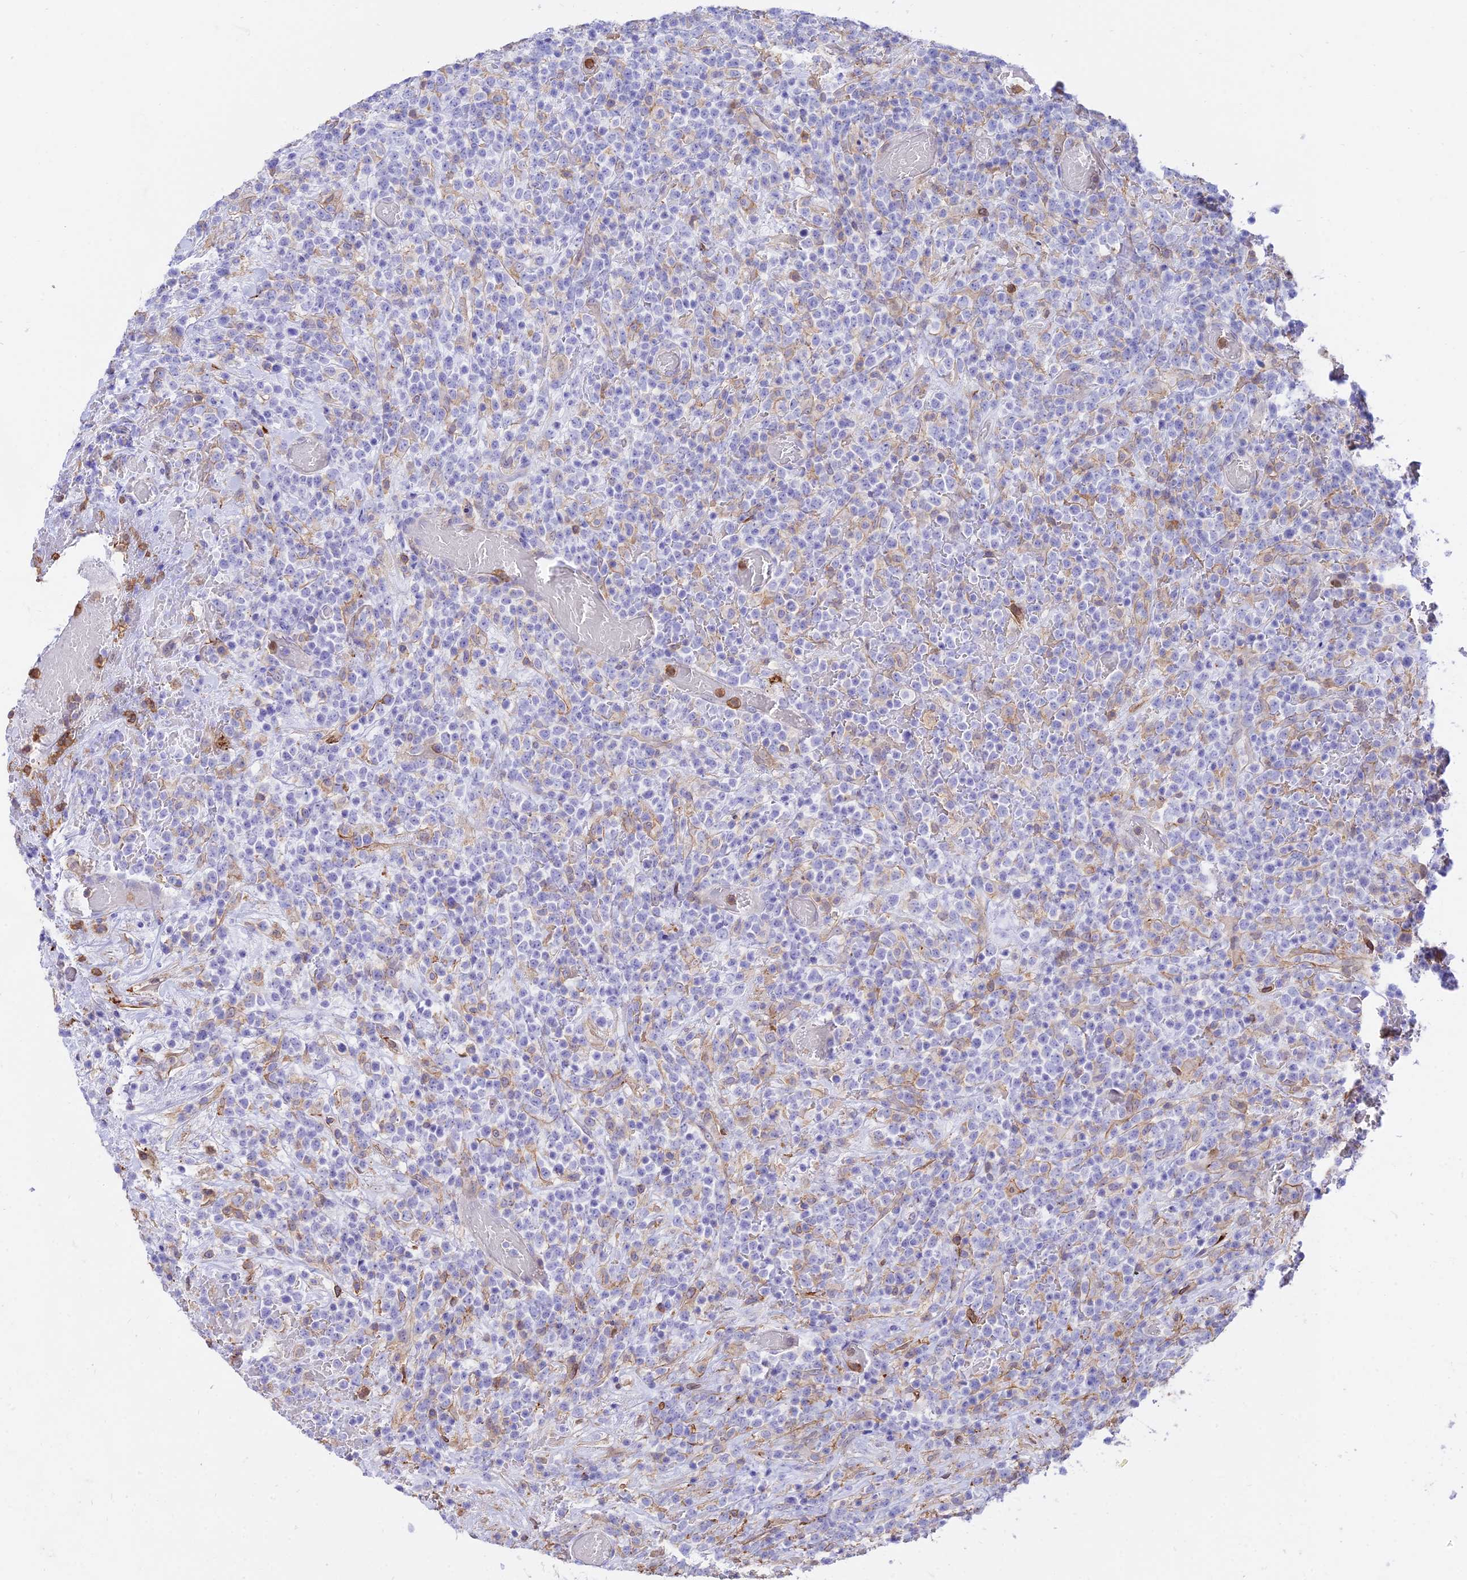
{"staining": {"intensity": "negative", "quantity": "none", "location": "none"}, "tissue": "lymphoma", "cell_type": "Tumor cells", "image_type": "cancer", "snomed": [{"axis": "morphology", "description": "Malignant lymphoma, non-Hodgkin's type, High grade"}, {"axis": "topography", "description": "Colon"}], "caption": "Immunohistochemical staining of malignant lymphoma, non-Hodgkin's type (high-grade) exhibits no significant staining in tumor cells. The staining was performed using DAB to visualize the protein expression in brown, while the nuclei were stained in blue with hematoxylin (Magnification: 20x).", "gene": "SREK1IP1", "patient": {"sex": "female", "age": 53}}